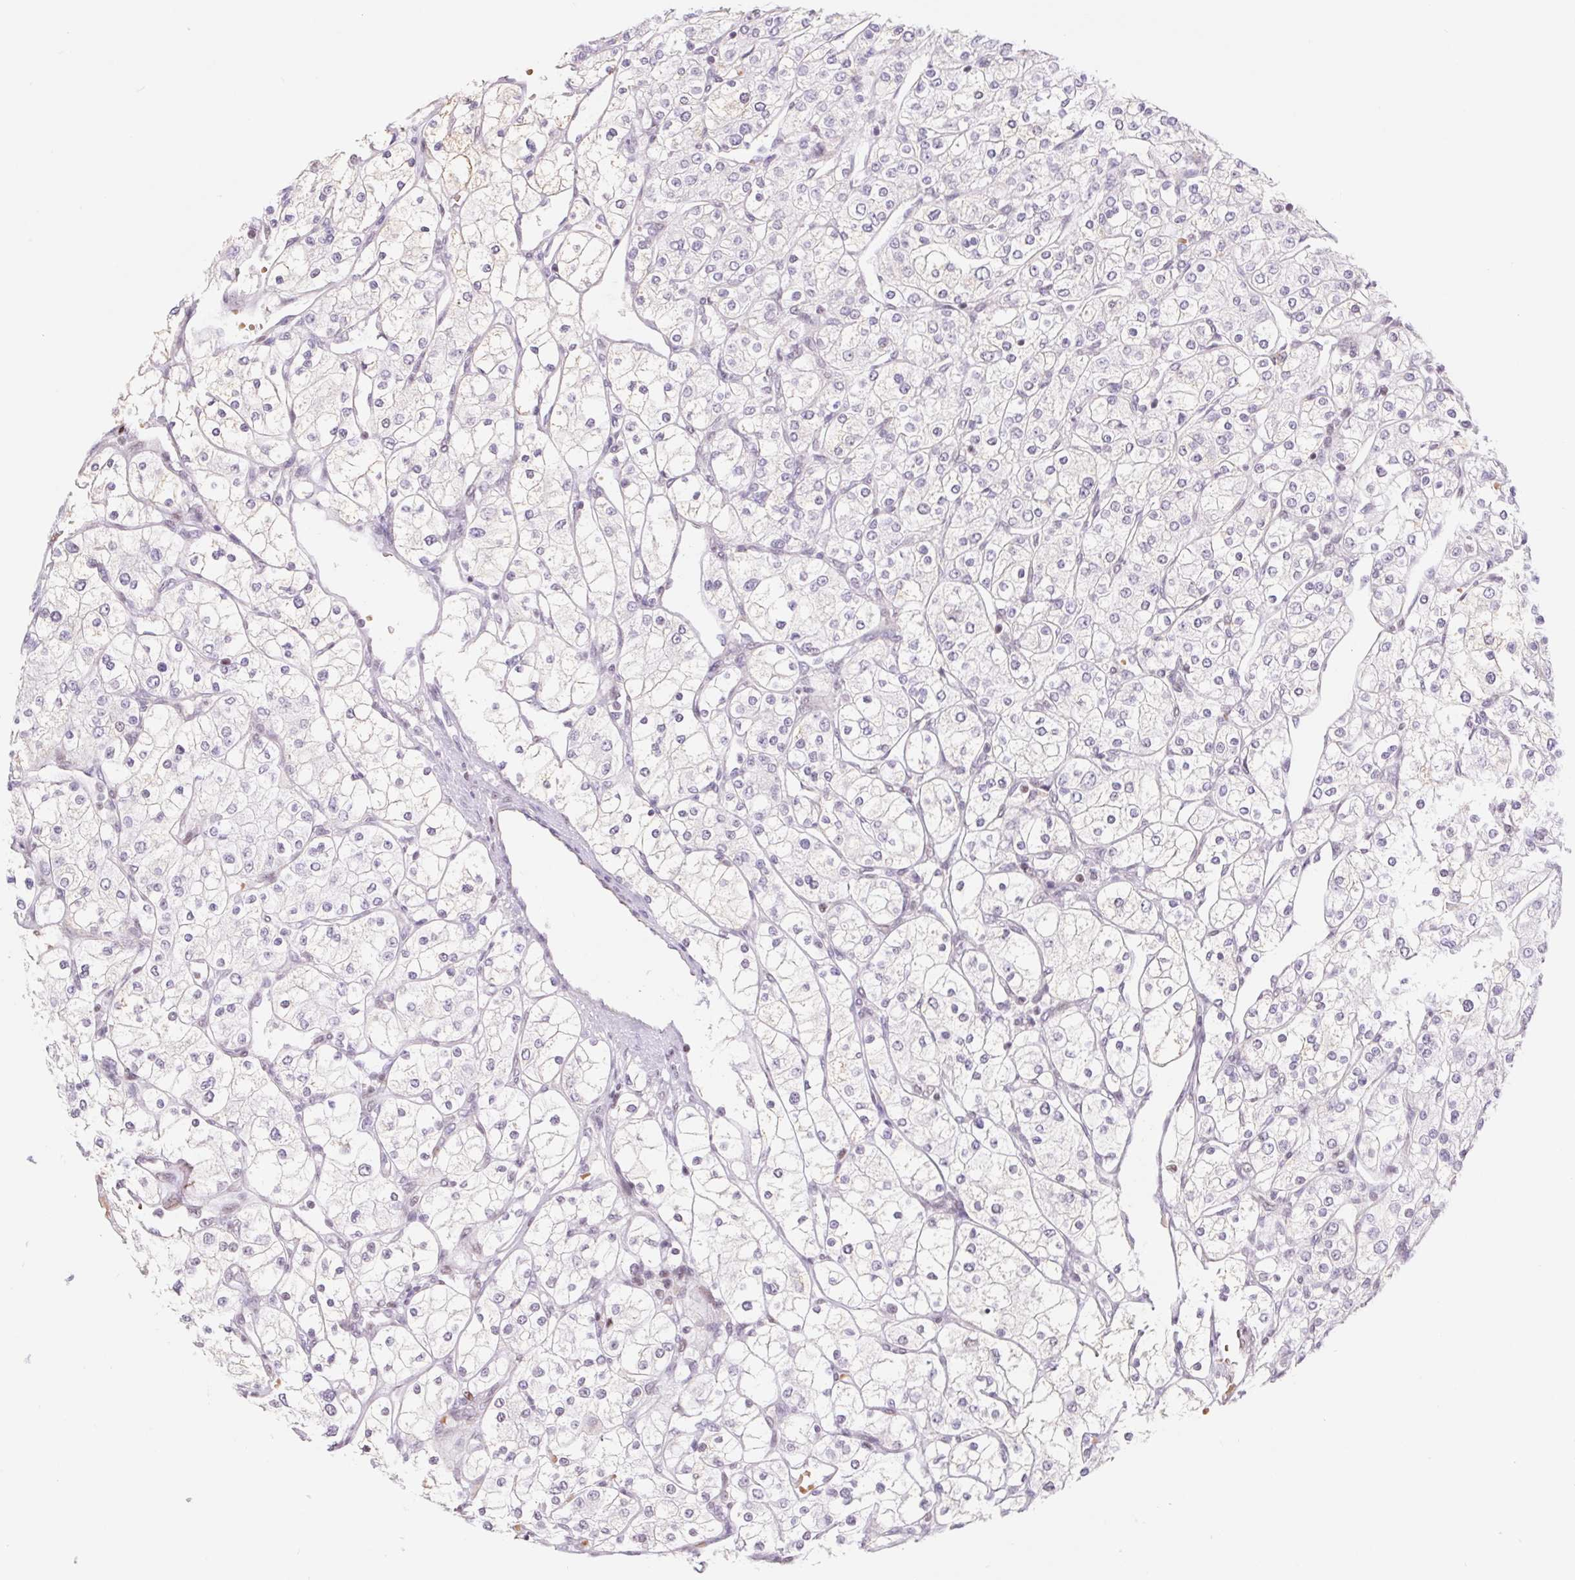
{"staining": {"intensity": "negative", "quantity": "none", "location": "none"}, "tissue": "renal cancer", "cell_type": "Tumor cells", "image_type": "cancer", "snomed": [{"axis": "morphology", "description": "Adenocarcinoma, NOS"}, {"axis": "topography", "description": "Kidney"}], "caption": "The immunohistochemistry photomicrograph has no significant staining in tumor cells of adenocarcinoma (renal) tissue.", "gene": "TRERF1", "patient": {"sex": "male", "age": 80}}